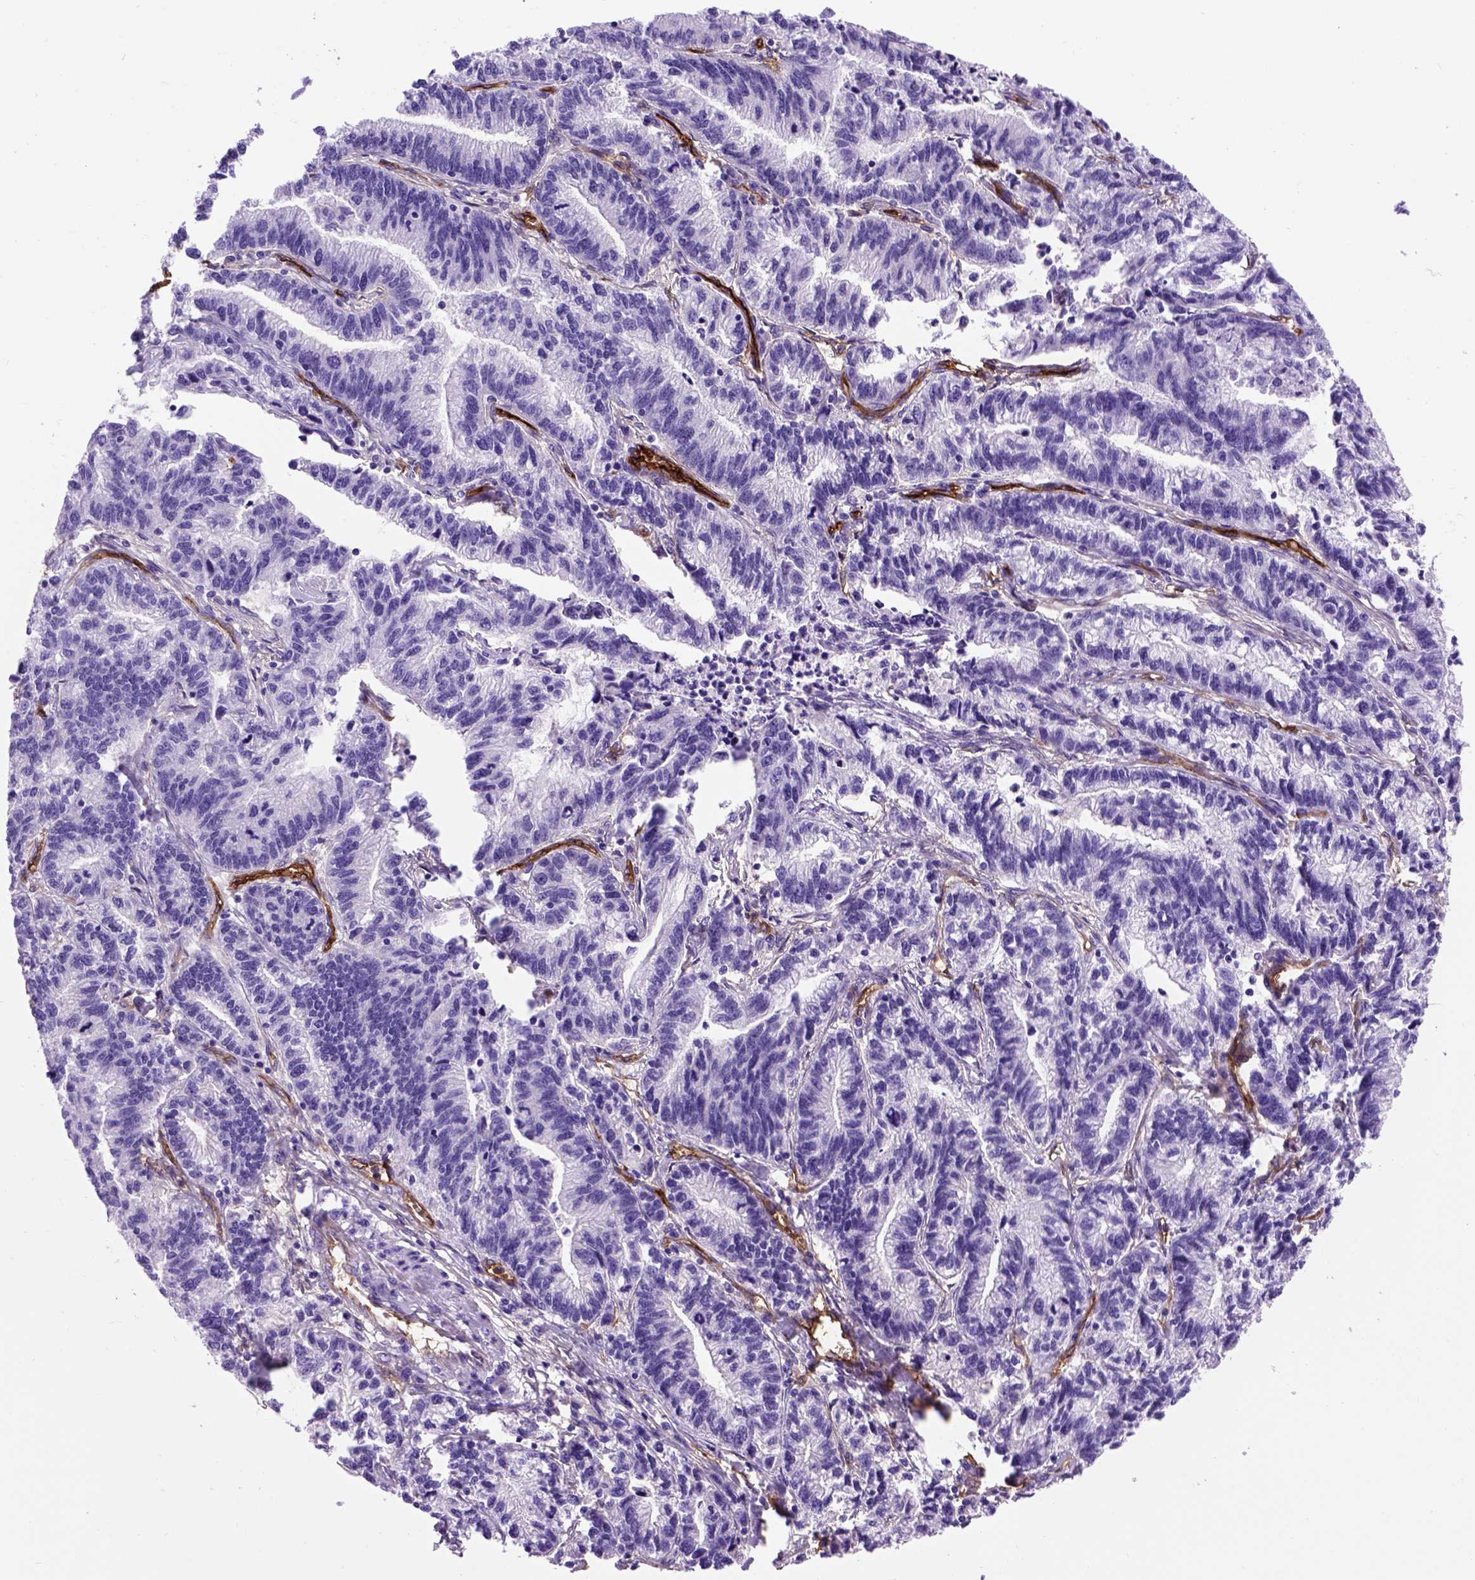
{"staining": {"intensity": "negative", "quantity": "none", "location": "none"}, "tissue": "stomach cancer", "cell_type": "Tumor cells", "image_type": "cancer", "snomed": [{"axis": "morphology", "description": "Adenocarcinoma, NOS"}, {"axis": "topography", "description": "Stomach"}], "caption": "Immunohistochemistry (IHC) image of neoplastic tissue: human stomach cancer stained with DAB (3,3'-diaminobenzidine) demonstrates no significant protein positivity in tumor cells.", "gene": "ENG", "patient": {"sex": "male", "age": 83}}